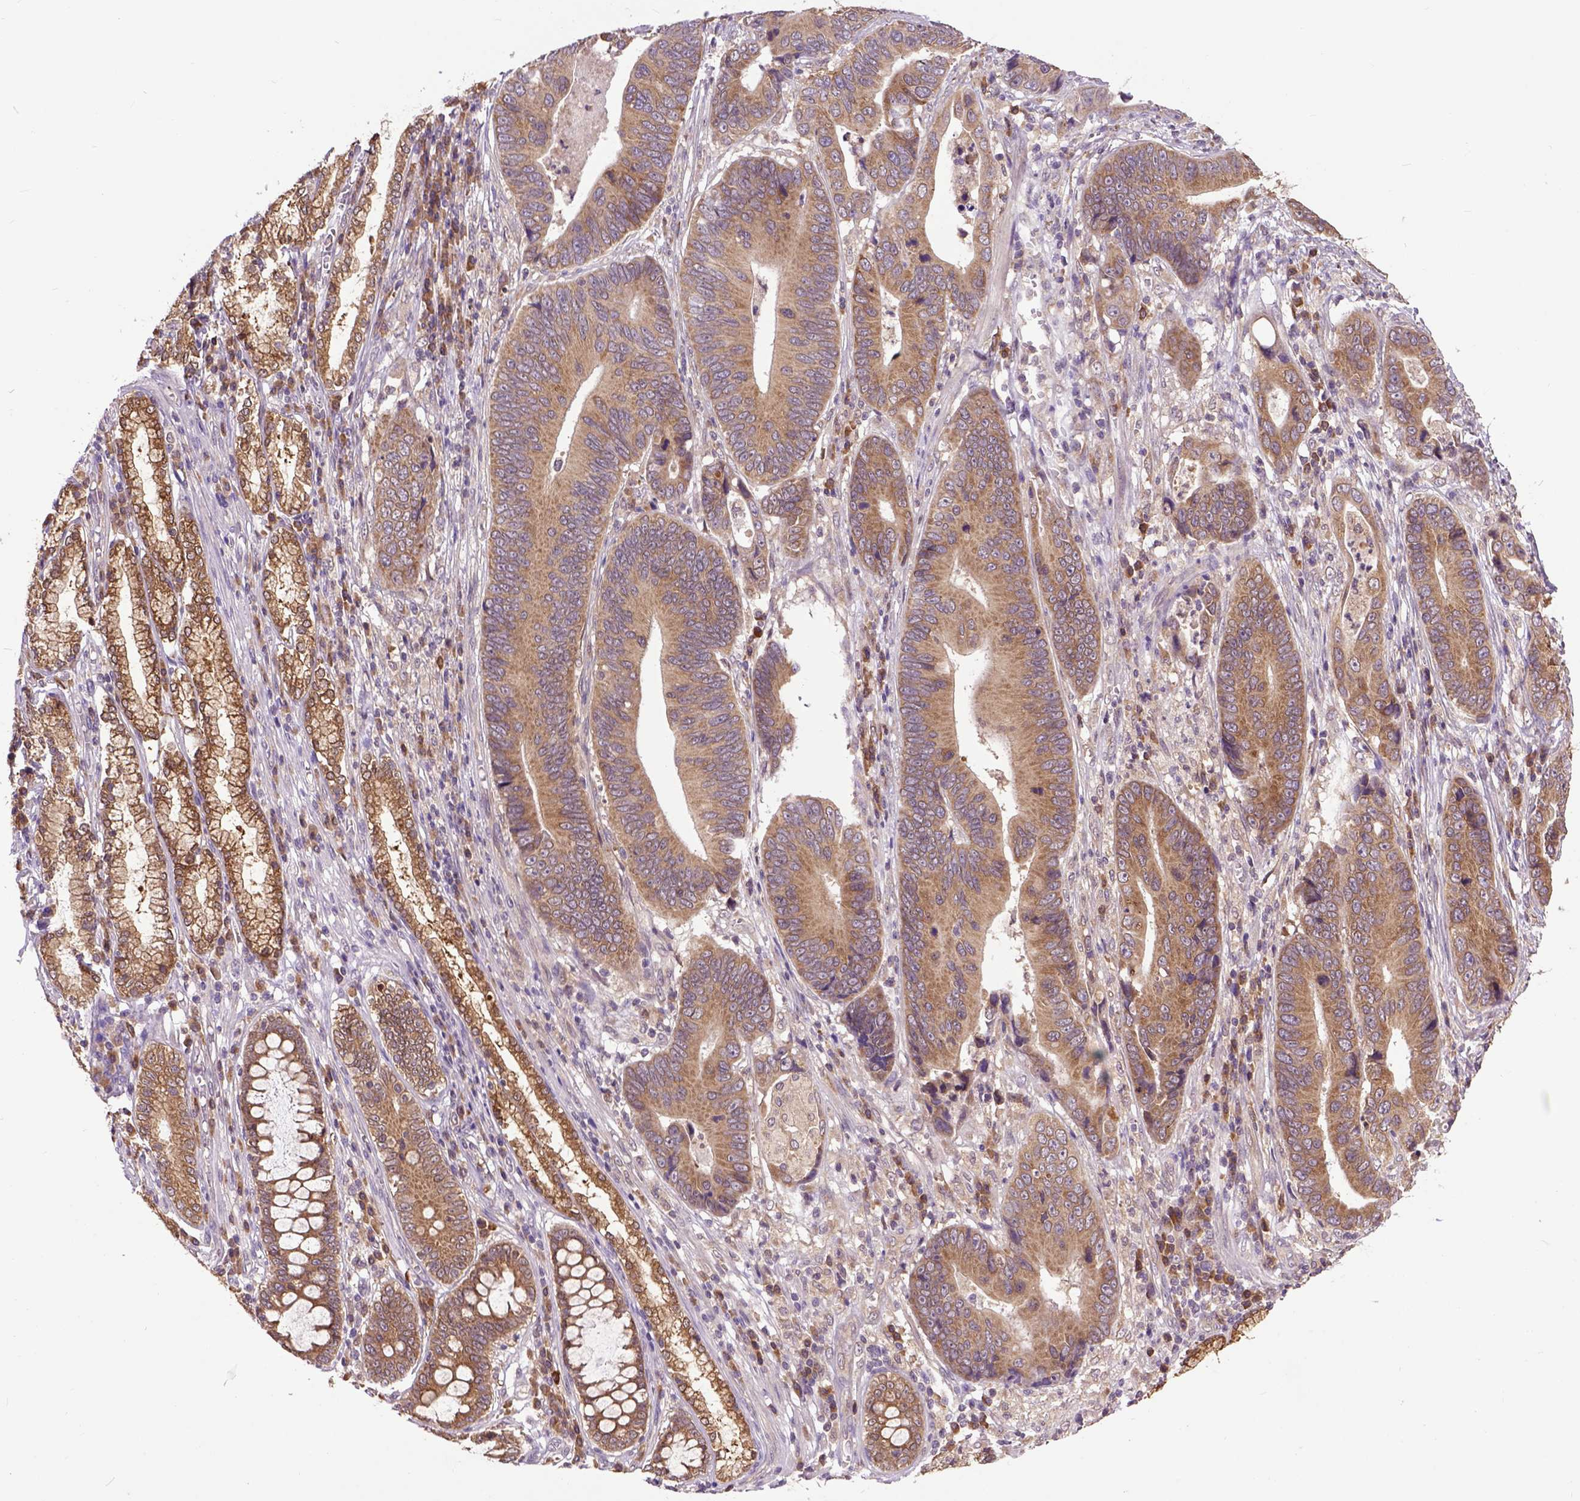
{"staining": {"intensity": "moderate", "quantity": ">75%", "location": "cytoplasmic/membranous"}, "tissue": "stomach cancer", "cell_type": "Tumor cells", "image_type": "cancer", "snomed": [{"axis": "morphology", "description": "Adenocarcinoma, NOS"}, {"axis": "topography", "description": "Stomach"}], "caption": "Tumor cells reveal medium levels of moderate cytoplasmic/membranous staining in about >75% of cells in adenocarcinoma (stomach).", "gene": "ARL1", "patient": {"sex": "male", "age": 84}}